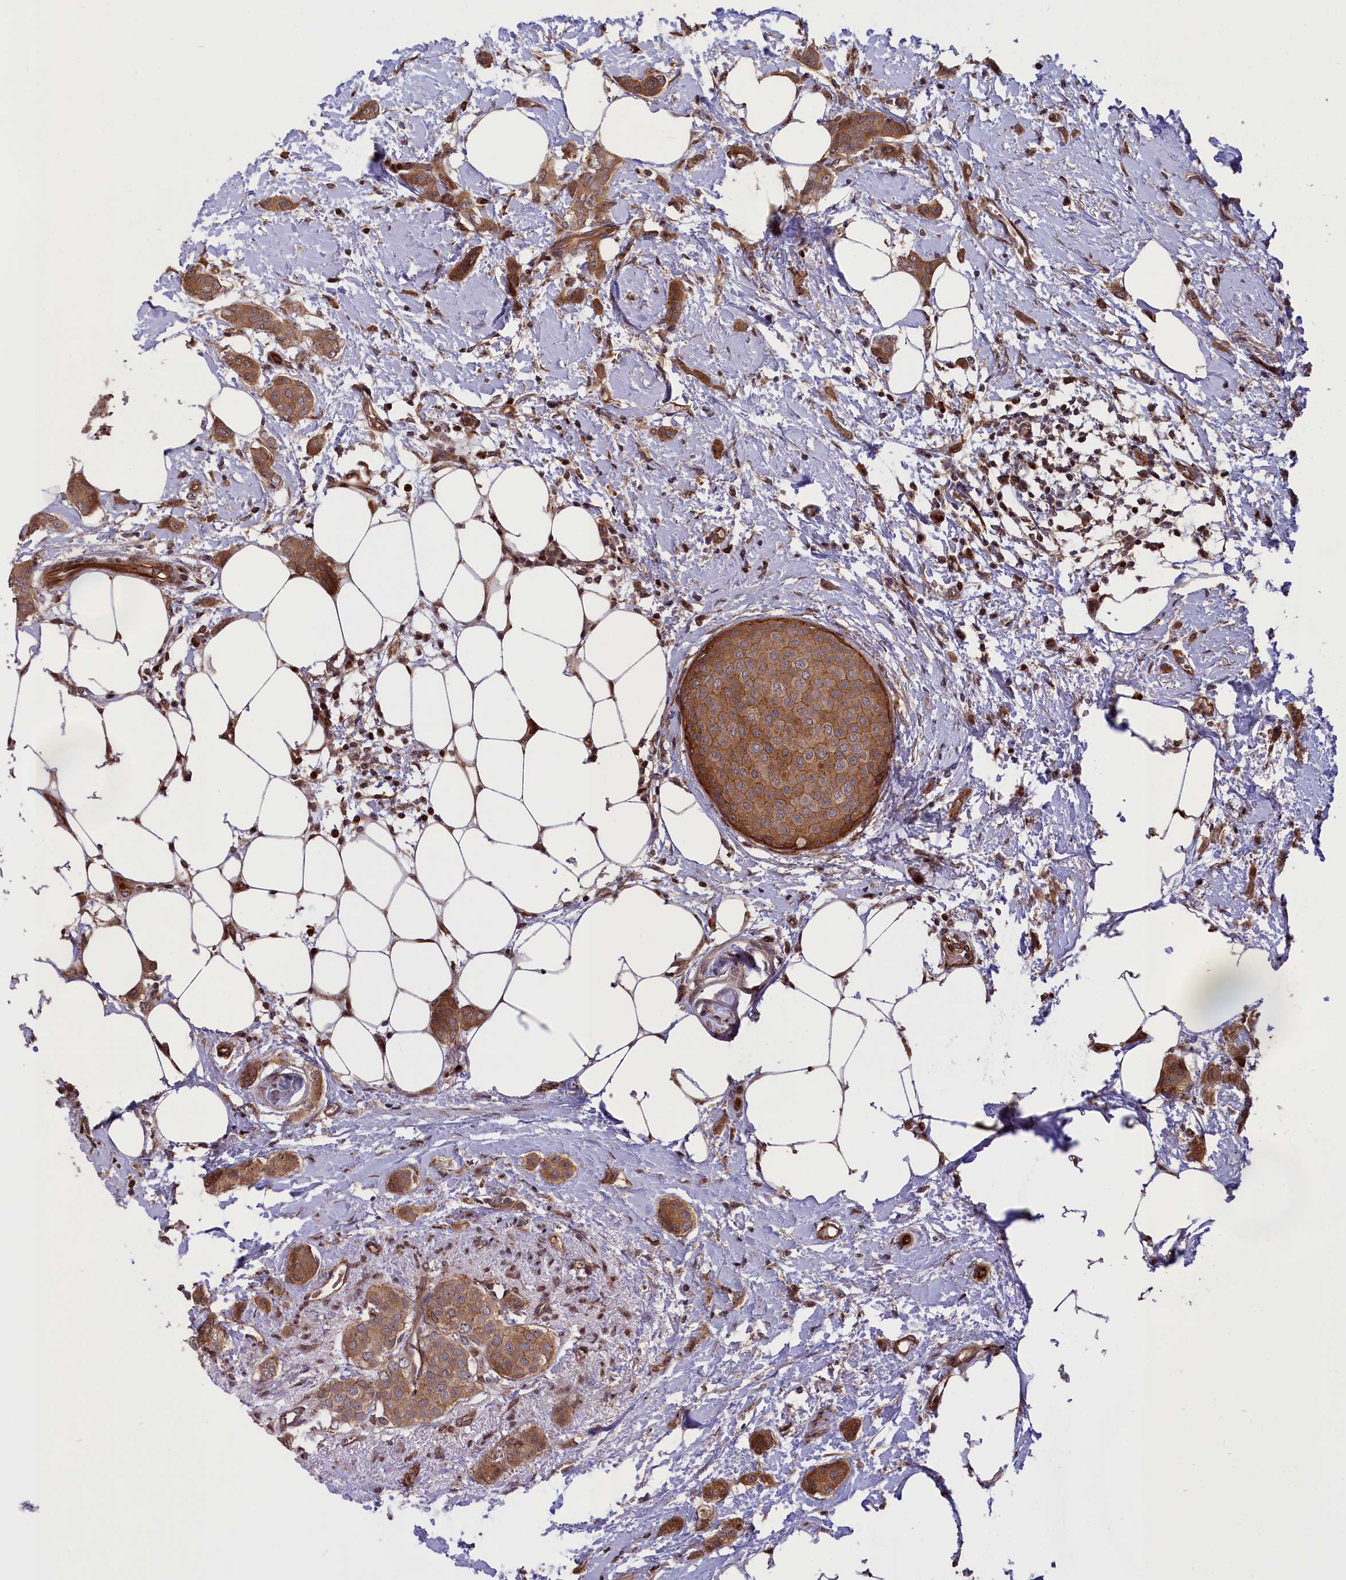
{"staining": {"intensity": "moderate", "quantity": ">75%", "location": "cytoplasmic/membranous"}, "tissue": "breast cancer", "cell_type": "Tumor cells", "image_type": "cancer", "snomed": [{"axis": "morphology", "description": "Duct carcinoma"}, {"axis": "topography", "description": "Breast"}], "caption": "IHC staining of breast invasive ductal carcinoma, which reveals medium levels of moderate cytoplasmic/membranous positivity in approximately >75% of tumor cells indicating moderate cytoplasmic/membranous protein positivity. The staining was performed using DAB (brown) for protein detection and nuclei were counterstained in hematoxylin (blue).", "gene": "DDX60L", "patient": {"sex": "female", "age": 72}}